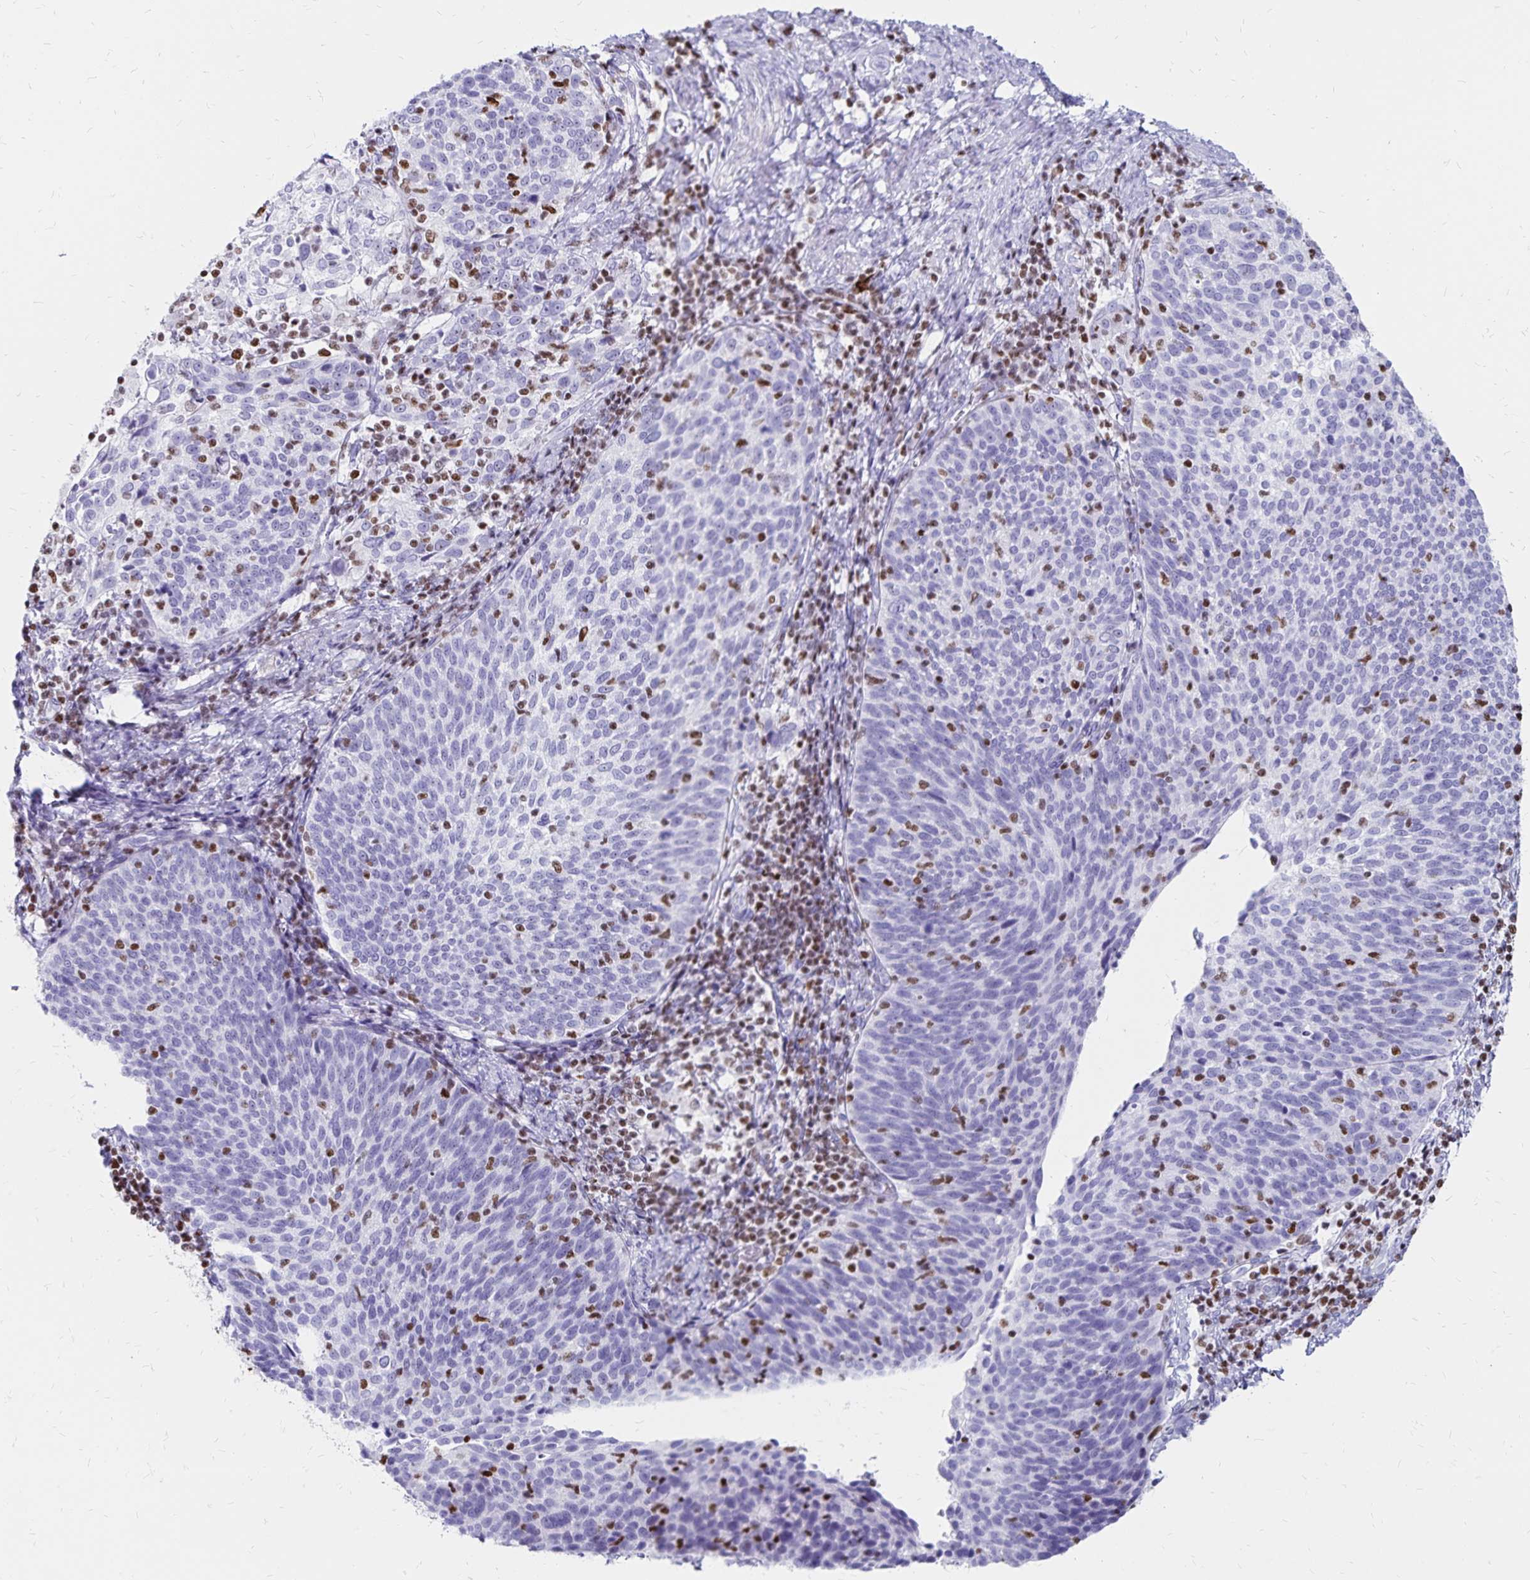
{"staining": {"intensity": "negative", "quantity": "none", "location": "none"}, "tissue": "cervical cancer", "cell_type": "Tumor cells", "image_type": "cancer", "snomed": [{"axis": "morphology", "description": "Squamous cell carcinoma, NOS"}, {"axis": "topography", "description": "Cervix"}], "caption": "Human cervical squamous cell carcinoma stained for a protein using IHC displays no expression in tumor cells.", "gene": "IKZF1", "patient": {"sex": "female", "age": 61}}